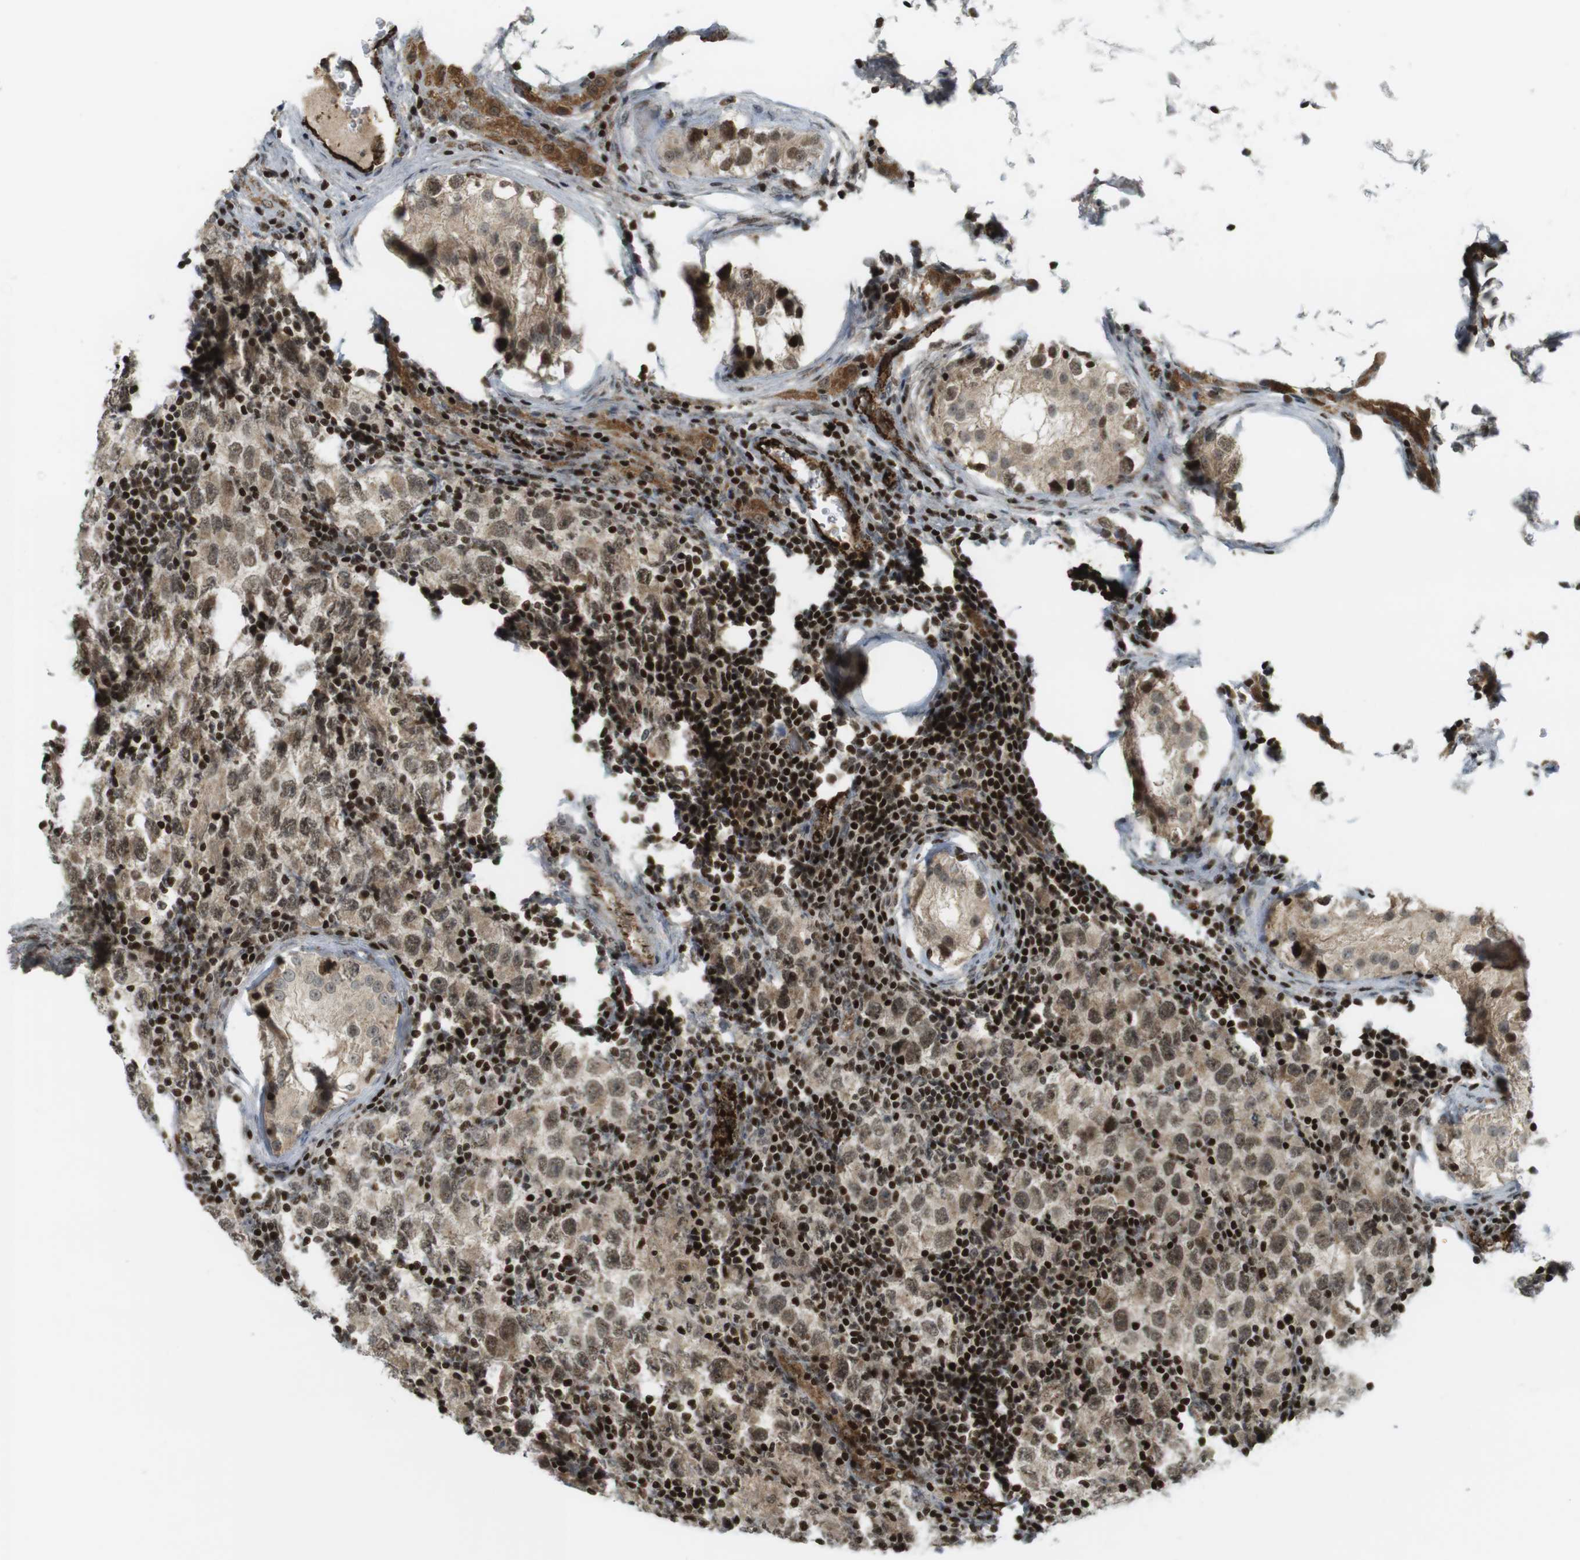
{"staining": {"intensity": "moderate", "quantity": ">75%", "location": "cytoplasmic/membranous,nuclear"}, "tissue": "testis cancer", "cell_type": "Tumor cells", "image_type": "cancer", "snomed": [{"axis": "morphology", "description": "Carcinoma, Embryonal, NOS"}, {"axis": "topography", "description": "Testis"}], "caption": "A high-resolution histopathology image shows immunohistochemistry (IHC) staining of embryonal carcinoma (testis), which displays moderate cytoplasmic/membranous and nuclear staining in about >75% of tumor cells. Nuclei are stained in blue.", "gene": "PPP1R13B", "patient": {"sex": "male", "age": 21}}